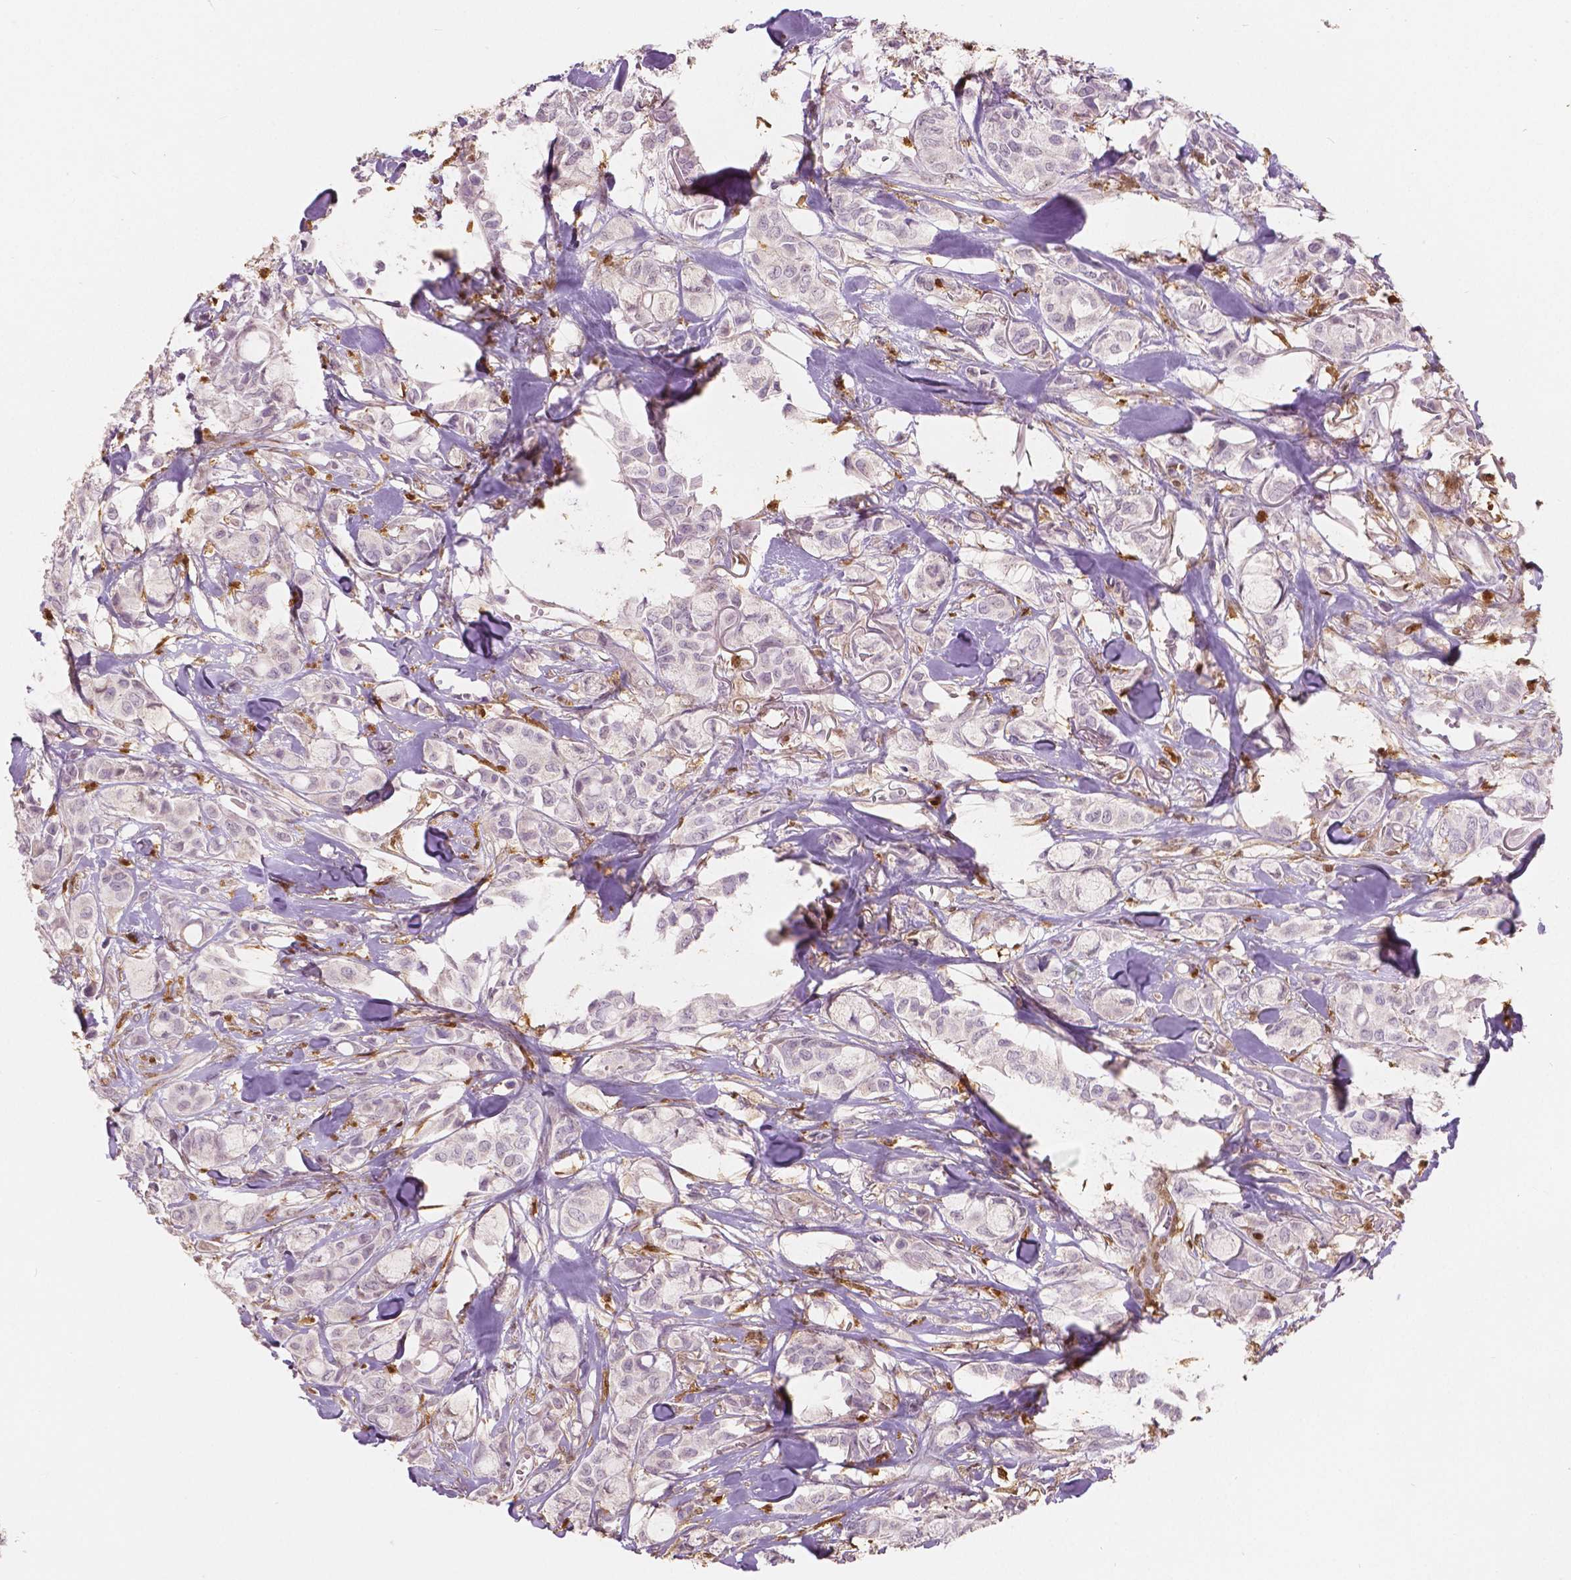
{"staining": {"intensity": "negative", "quantity": "none", "location": "none"}, "tissue": "breast cancer", "cell_type": "Tumor cells", "image_type": "cancer", "snomed": [{"axis": "morphology", "description": "Duct carcinoma"}, {"axis": "topography", "description": "Breast"}], "caption": "Tumor cells show no significant protein staining in breast invasive ductal carcinoma.", "gene": "S100A4", "patient": {"sex": "female", "age": 85}}